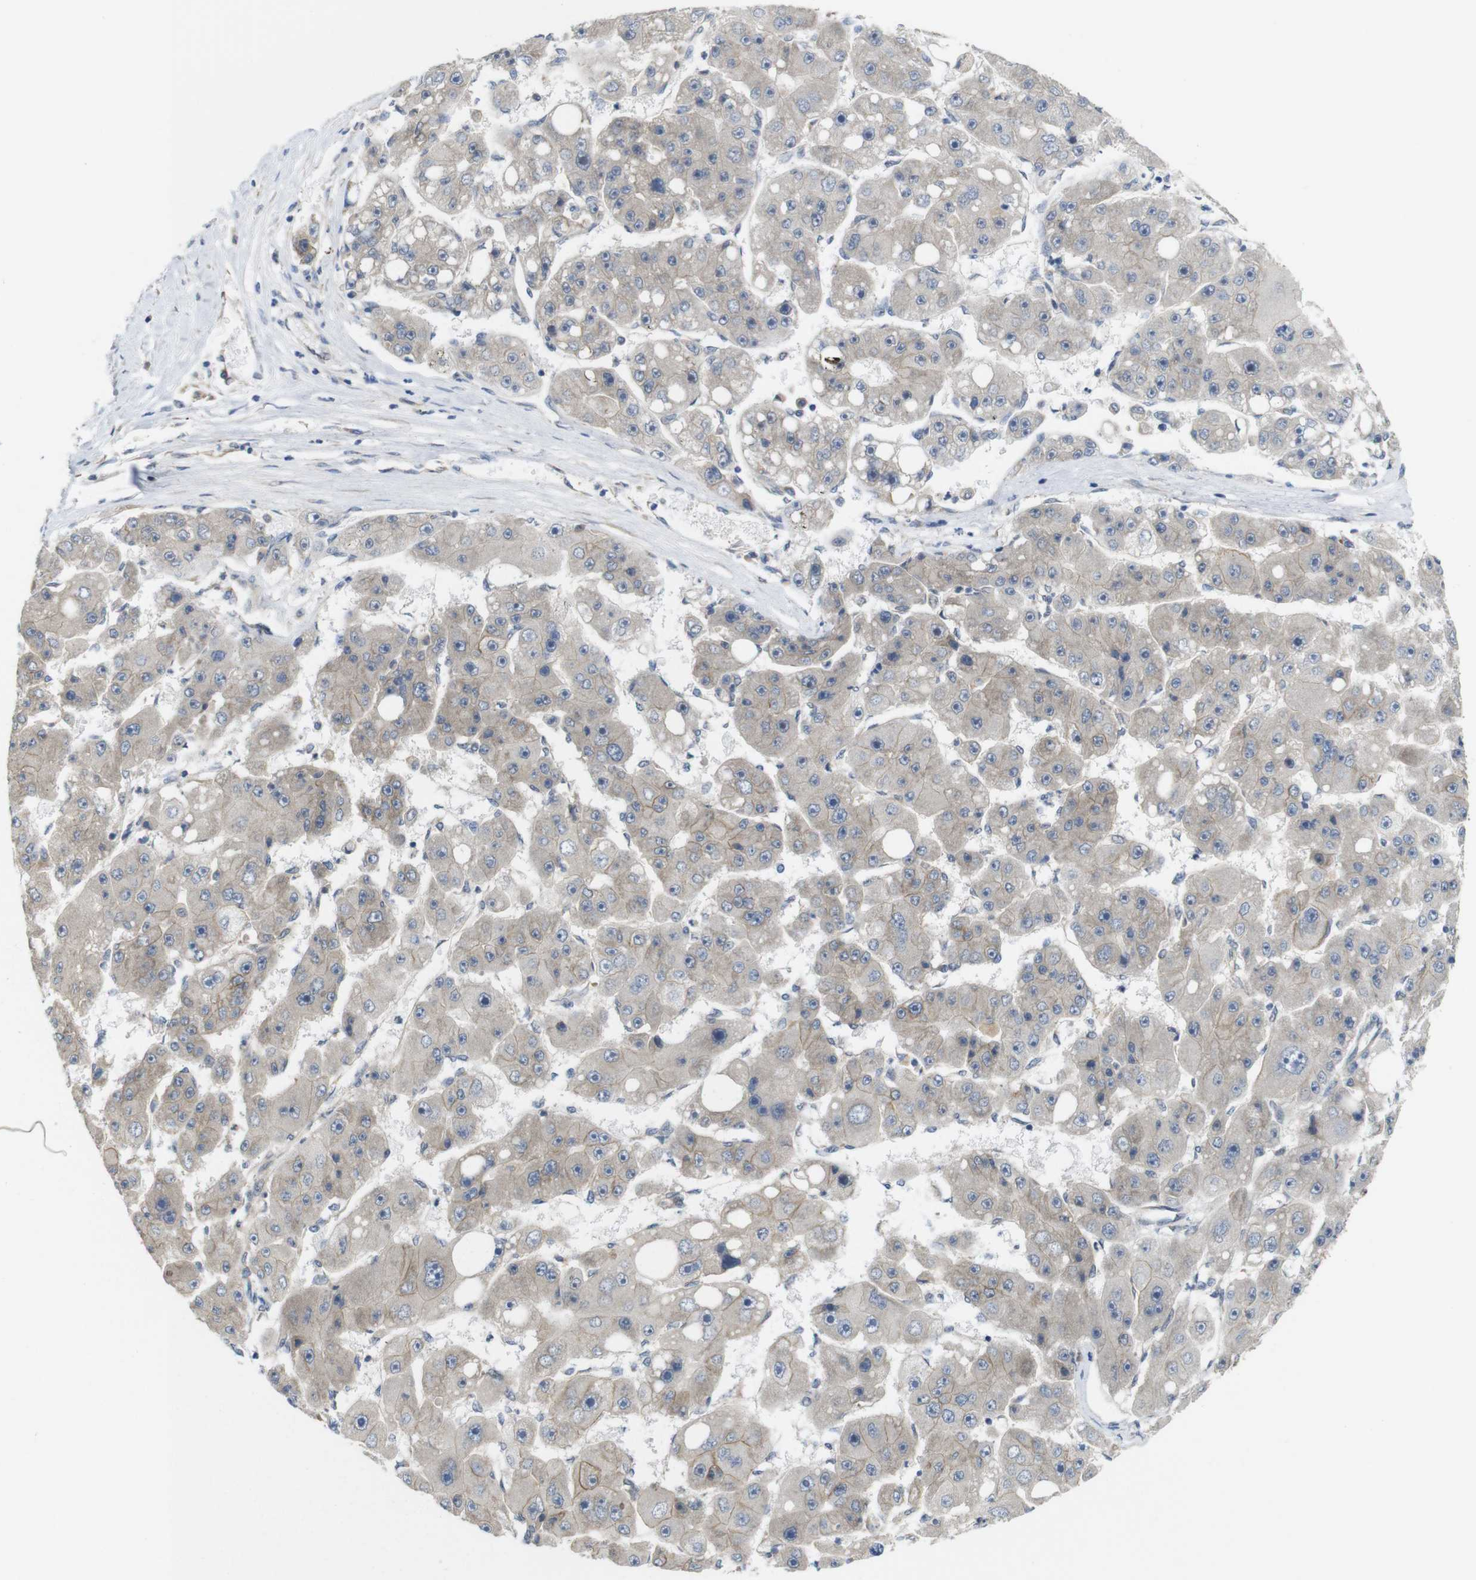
{"staining": {"intensity": "weak", "quantity": ">75%", "location": "cytoplasmic/membranous"}, "tissue": "liver cancer", "cell_type": "Tumor cells", "image_type": "cancer", "snomed": [{"axis": "morphology", "description": "Carcinoma, Hepatocellular, NOS"}, {"axis": "topography", "description": "Liver"}], "caption": "This micrograph reveals immunohistochemistry staining of human liver cancer, with low weak cytoplasmic/membranous positivity in about >75% of tumor cells.", "gene": "ZDHHC5", "patient": {"sex": "female", "age": 61}}